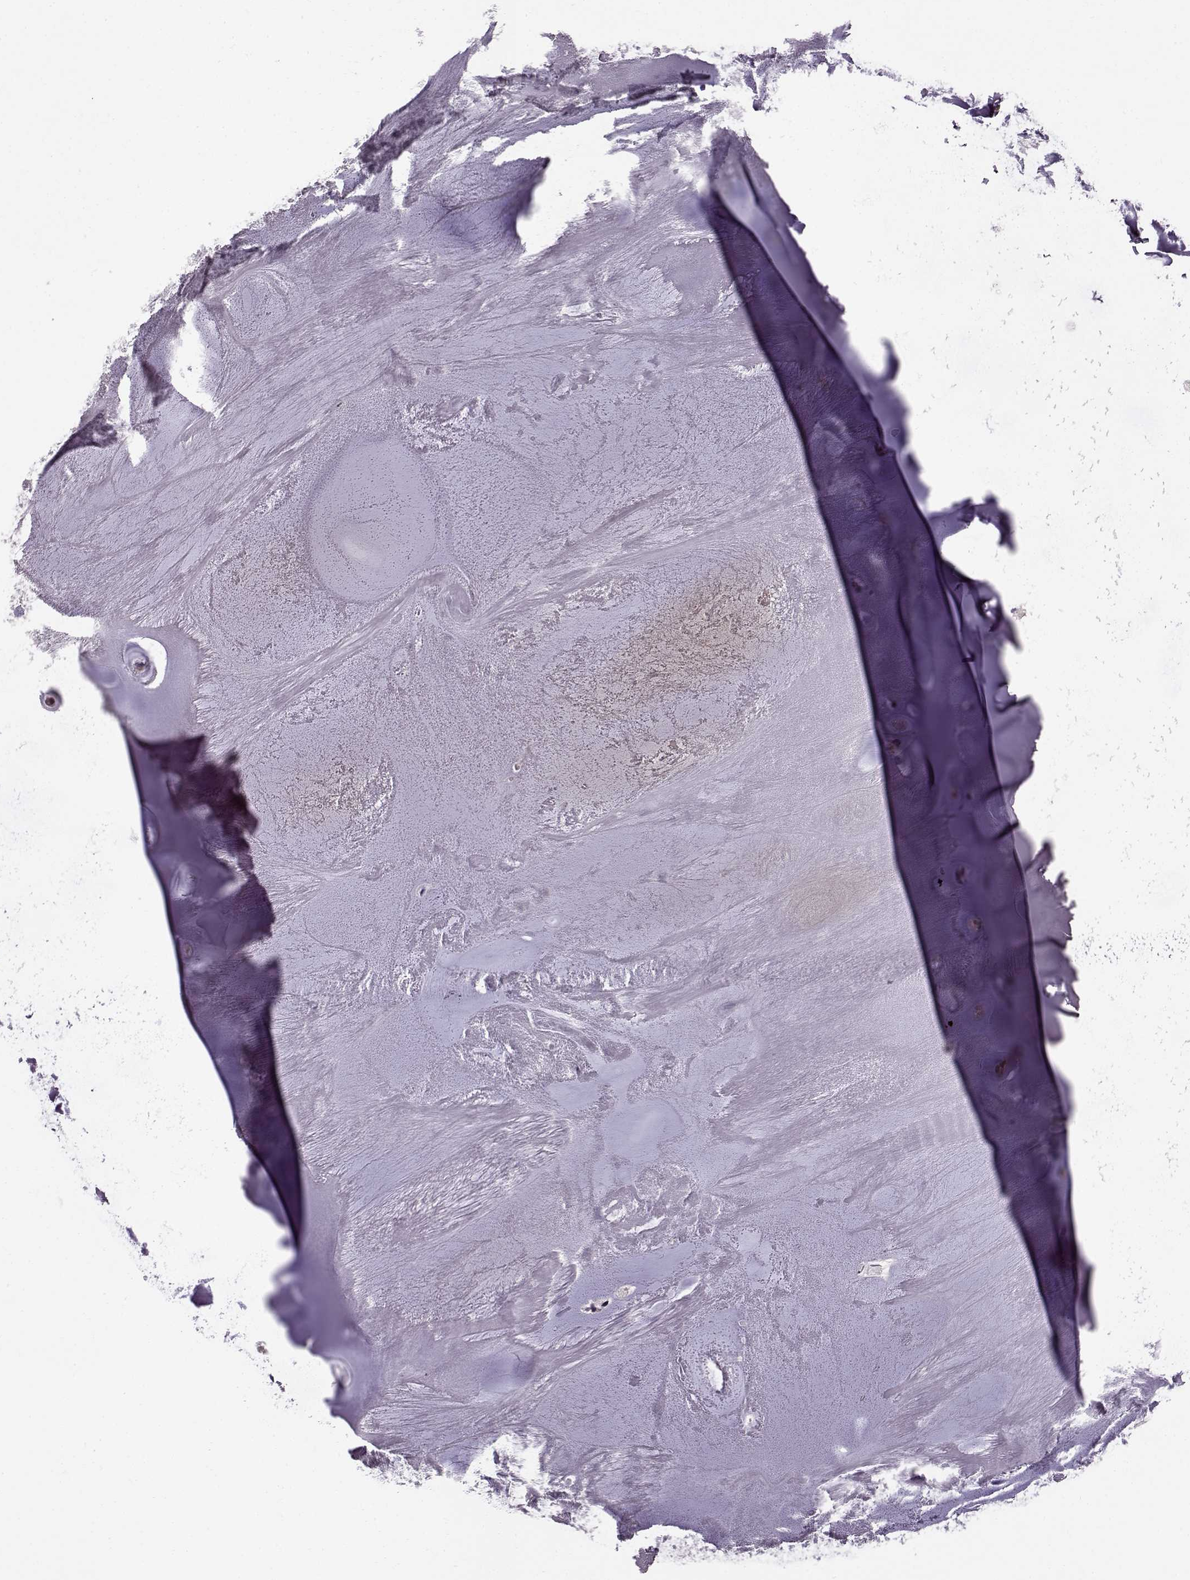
{"staining": {"intensity": "negative", "quantity": "none", "location": "none"}, "tissue": "adipose tissue", "cell_type": "Adipocytes", "image_type": "normal", "snomed": [{"axis": "morphology", "description": "Normal tissue, NOS"}, {"axis": "morphology", "description": "Squamous cell carcinoma, NOS"}, {"axis": "topography", "description": "Cartilage tissue"}, {"axis": "topography", "description": "Lung"}], "caption": "Adipocytes show no significant positivity in unremarkable adipose tissue. (DAB (3,3'-diaminobenzidine) immunohistochemistry, high magnification).", "gene": "ADGRG2", "patient": {"sex": "male", "age": 66}}